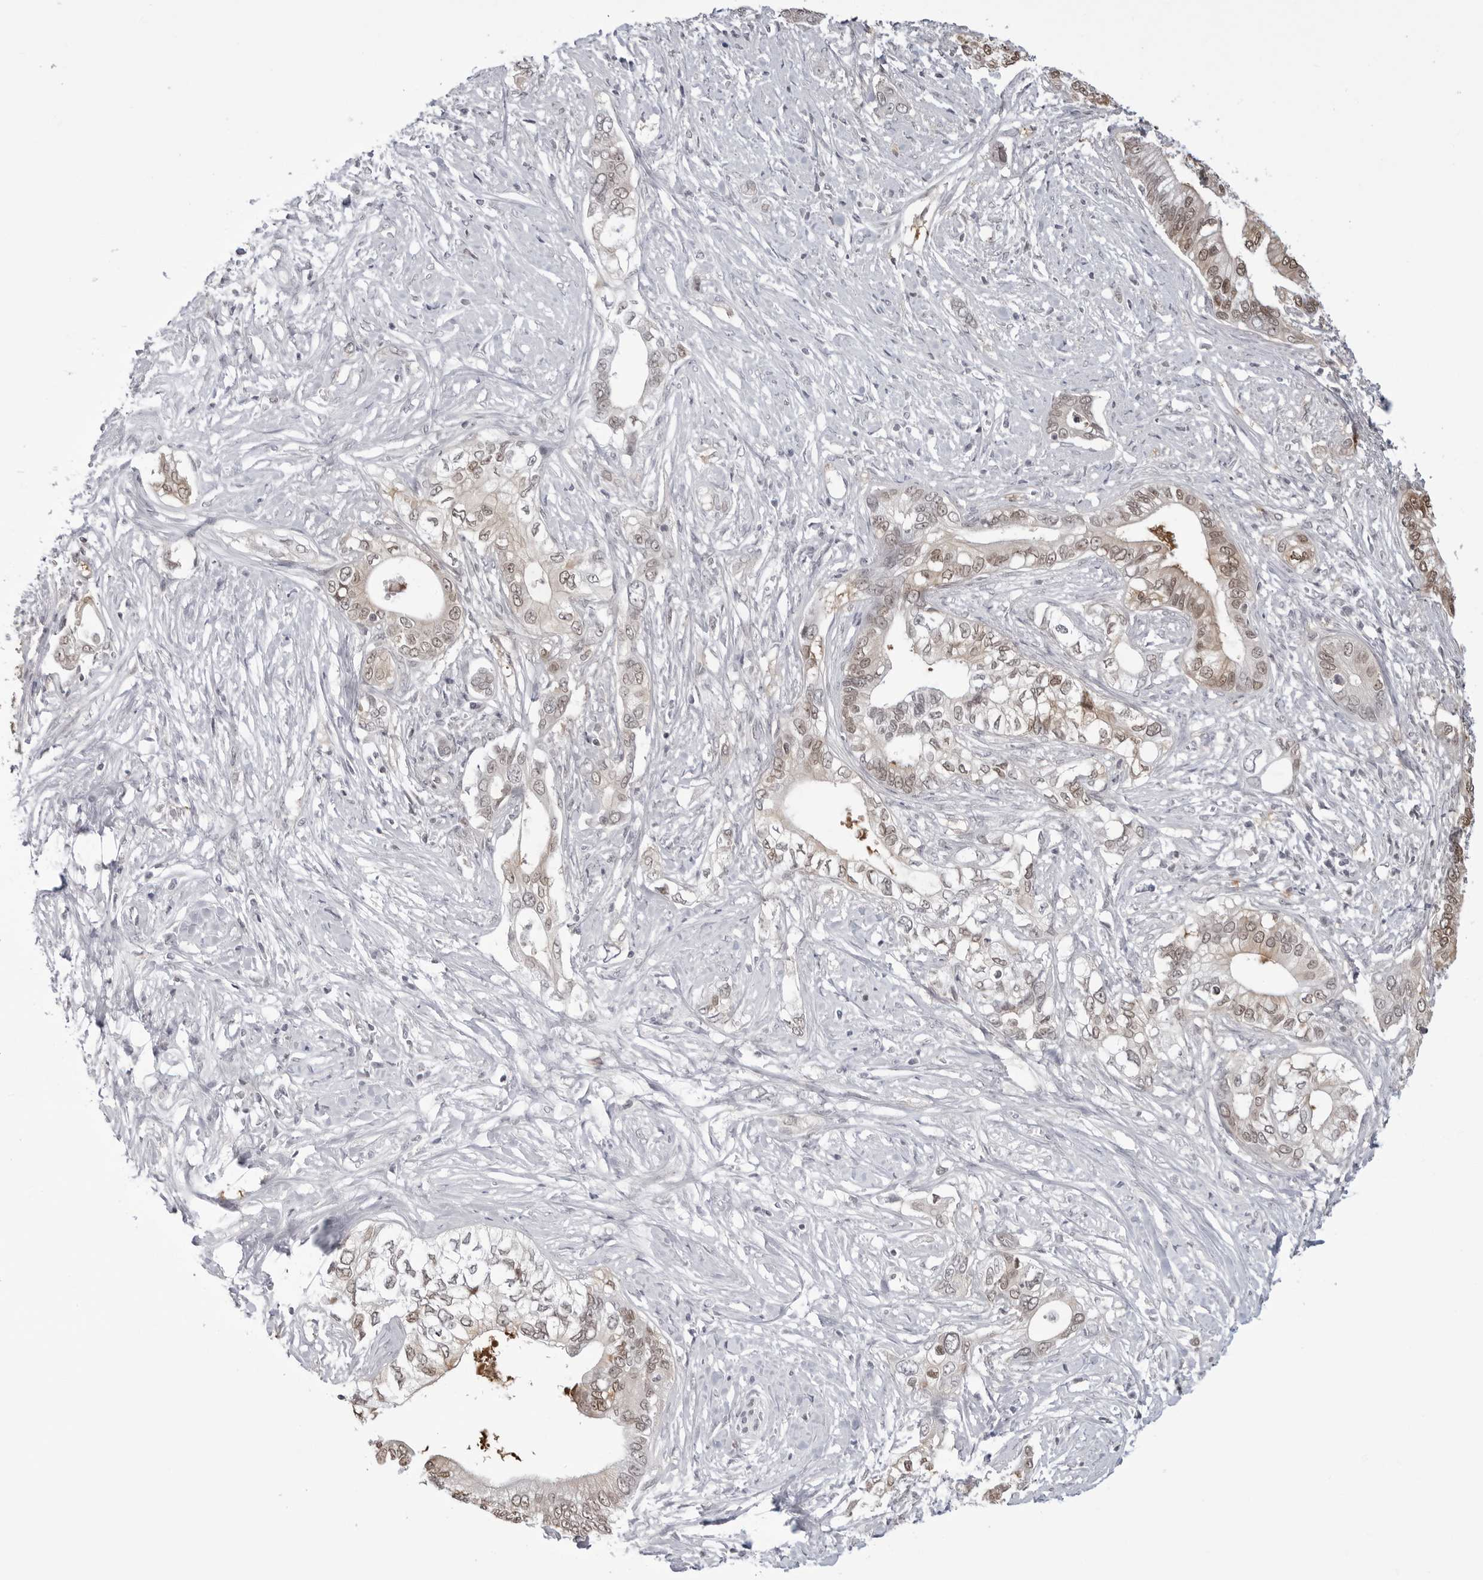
{"staining": {"intensity": "weak", "quantity": ">75%", "location": "cytoplasmic/membranous,nuclear"}, "tissue": "pancreatic cancer", "cell_type": "Tumor cells", "image_type": "cancer", "snomed": [{"axis": "morphology", "description": "Normal tissue, NOS"}, {"axis": "morphology", "description": "Adenocarcinoma, NOS"}, {"axis": "topography", "description": "Pancreas"}, {"axis": "topography", "description": "Peripheral nerve tissue"}], "caption": "Immunohistochemistry (IHC) photomicrograph of human adenocarcinoma (pancreatic) stained for a protein (brown), which shows low levels of weak cytoplasmic/membranous and nuclear positivity in approximately >75% of tumor cells.", "gene": "YWHAG", "patient": {"sex": "male", "age": 59}}